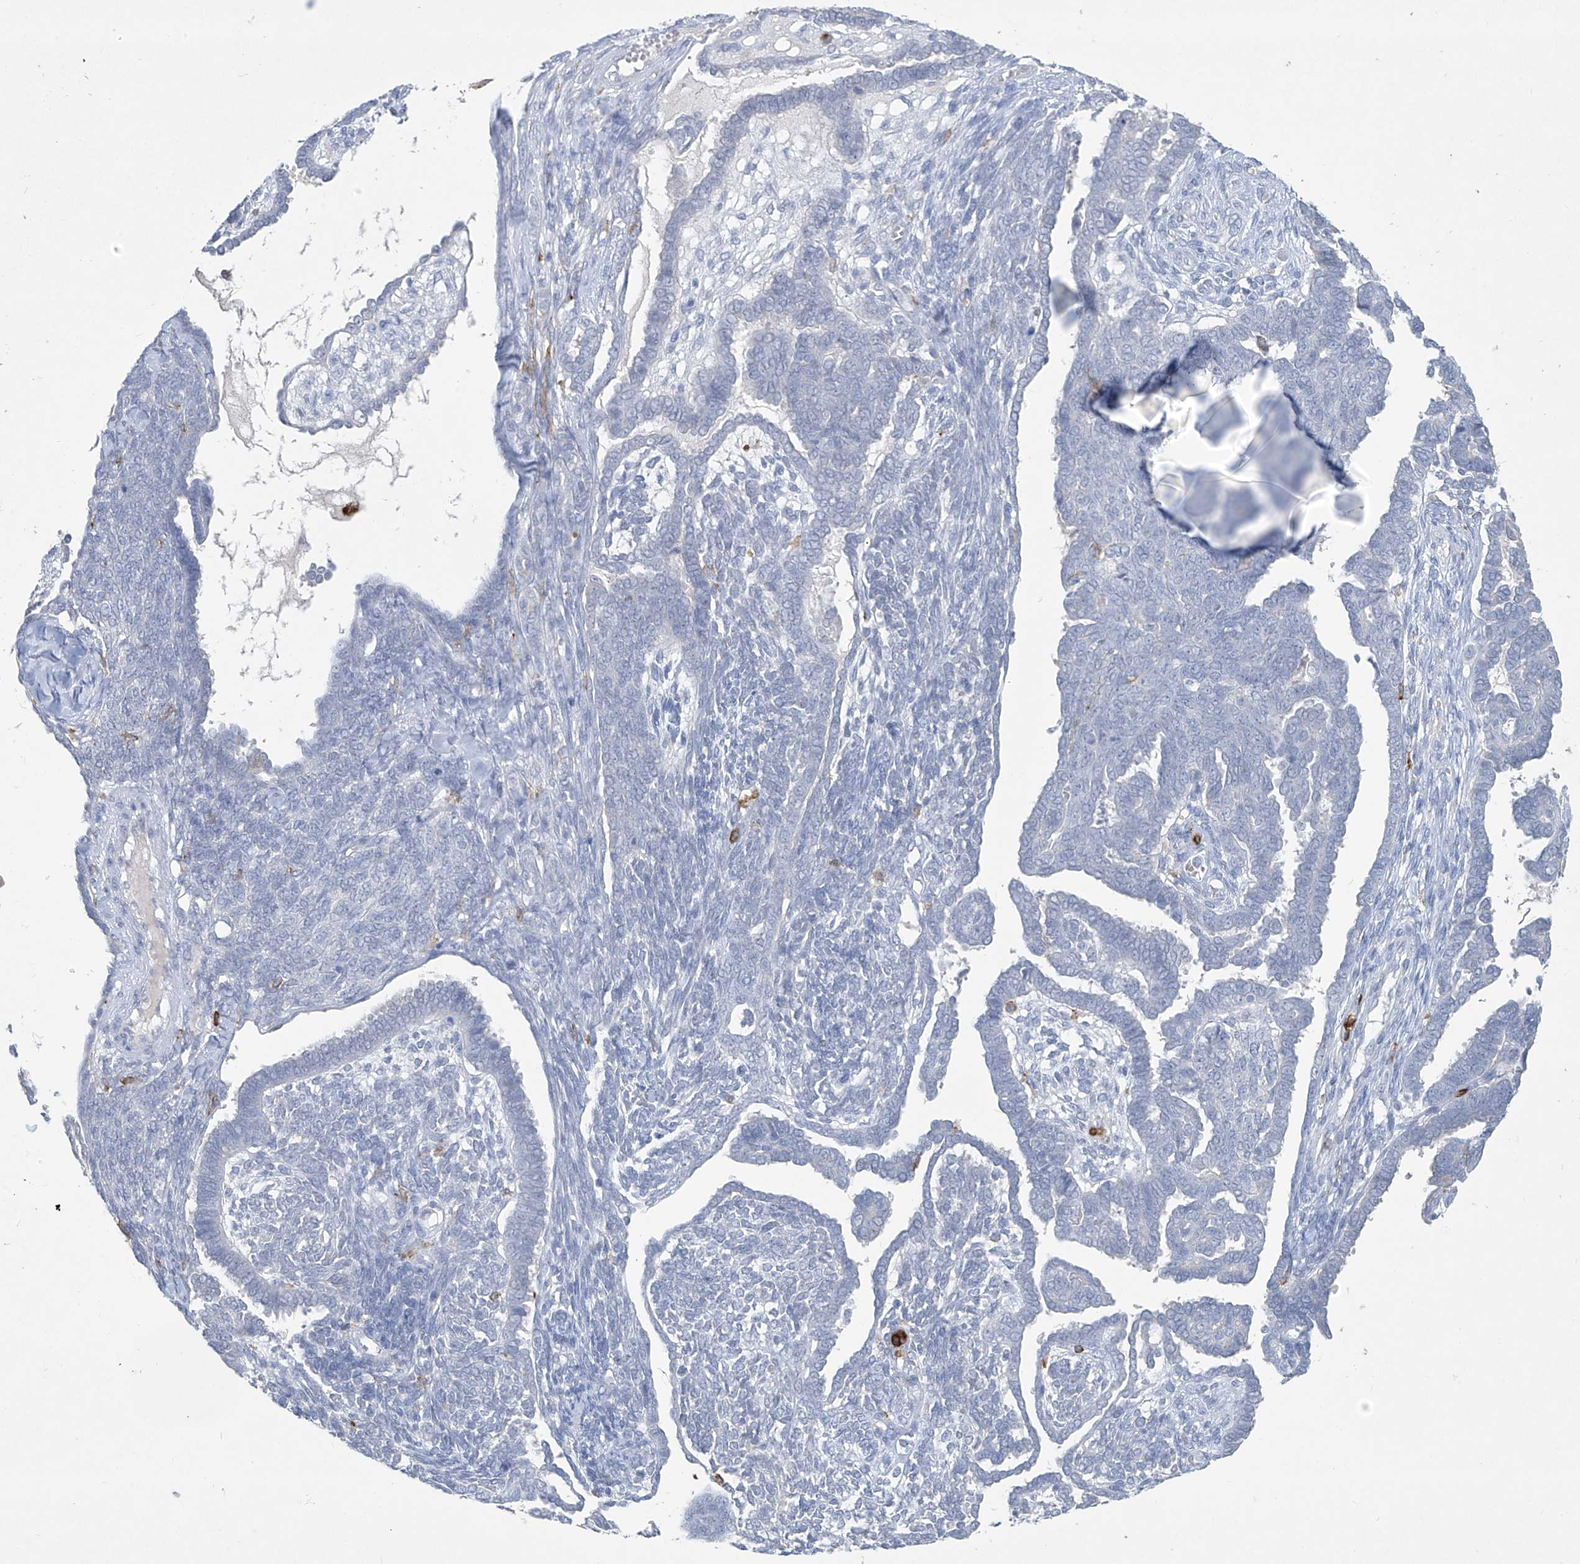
{"staining": {"intensity": "negative", "quantity": "none", "location": "none"}, "tissue": "endometrial cancer", "cell_type": "Tumor cells", "image_type": "cancer", "snomed": [{"axis": "morphology", "description": "Neoplasm, malignant, NOS"}, {"axis": "topography", "description": "Endometrium"}], "caption": "Endometrial neoplasm (malignant) was stained to show a protein in brown. There is no significant expression in tumor cells. (DAB (3,3'-diaminobenzidine) immunohistochemistry with hematoxylin counter stain).", "gene": "FCGR3A", "patient": {"sex": "female", "age": 74}}